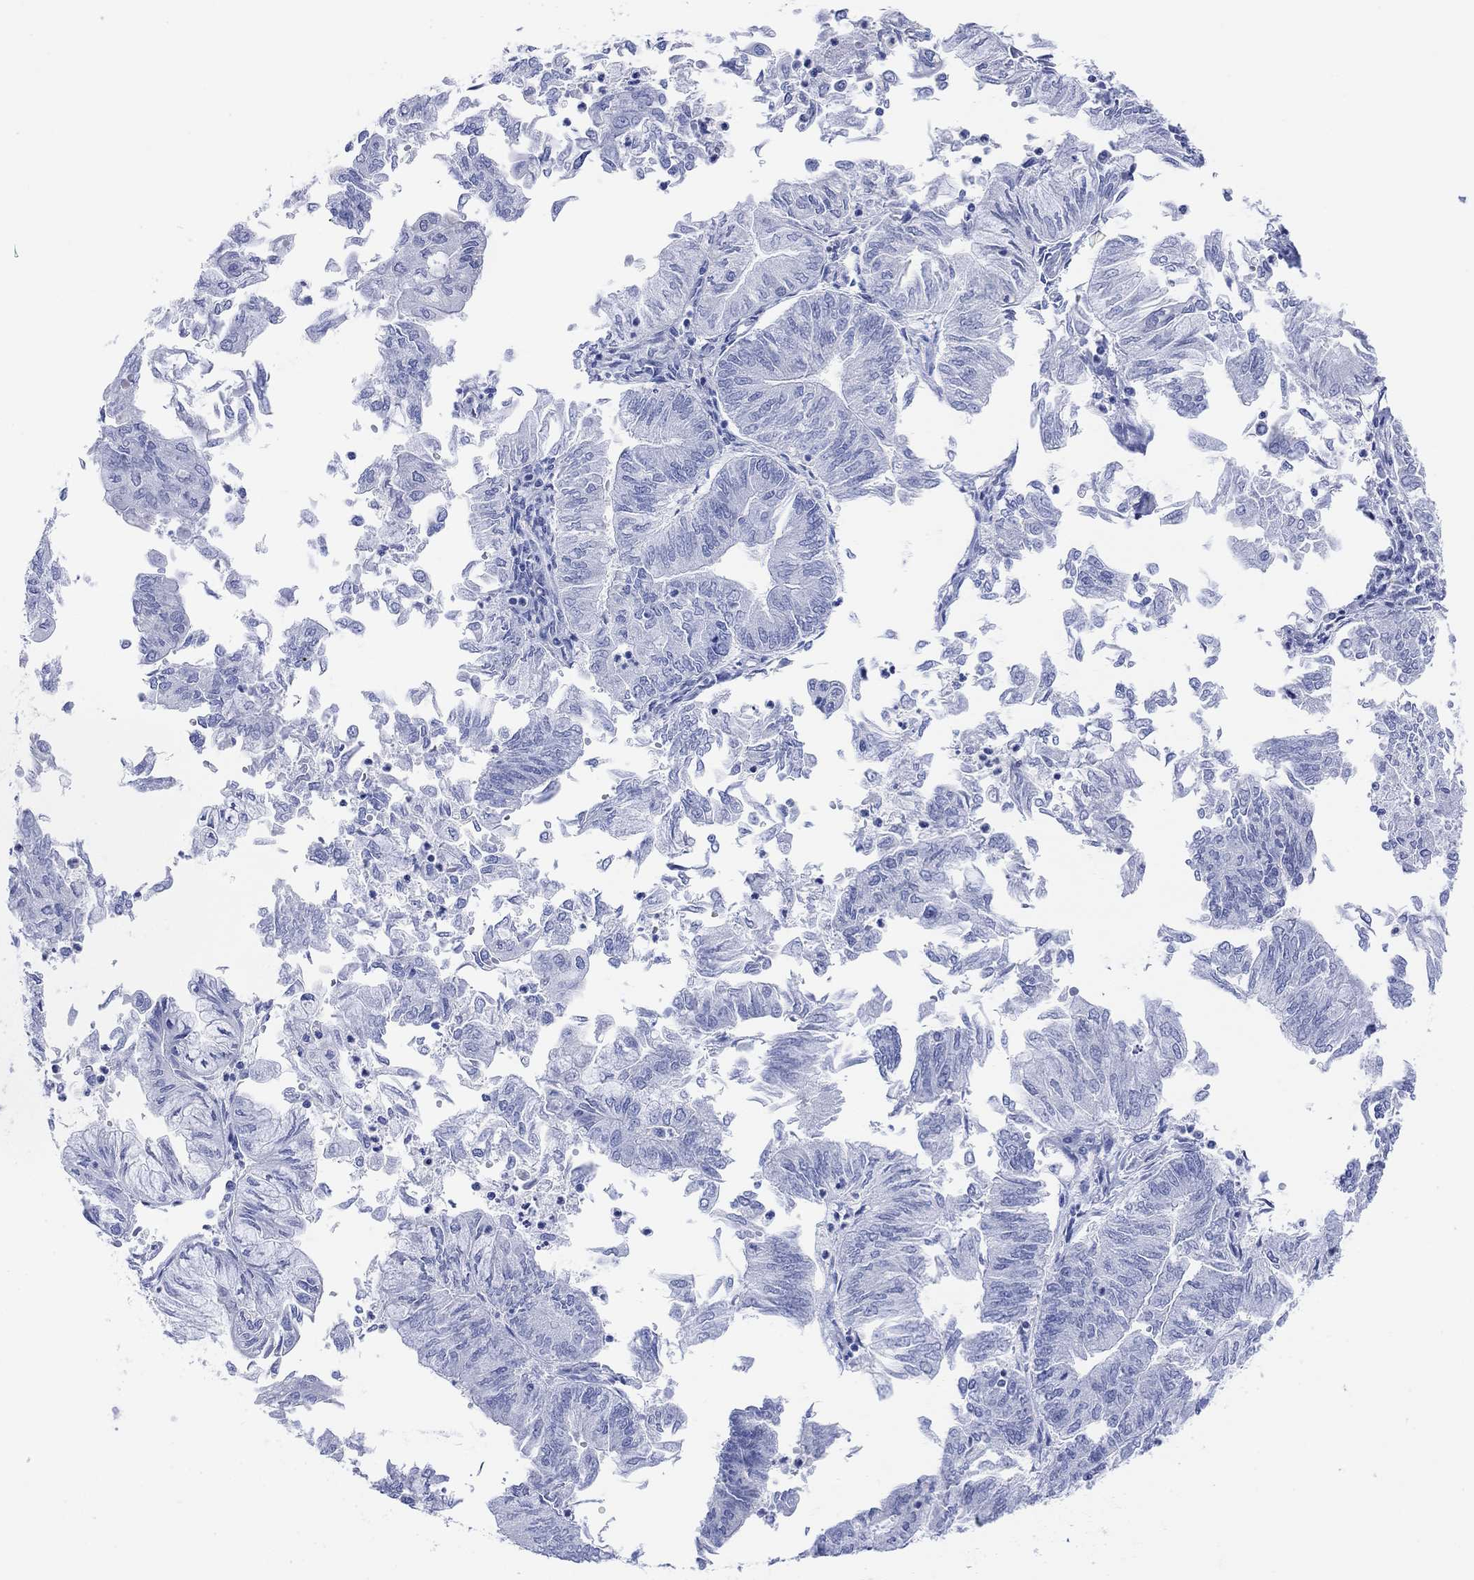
{"staining": {"intensity": "negative", "quantity": "none", "location": "none"}, "tissue": "endometrial cancer", "cell_type": "Tumor cells", "image_type": "cancer", "snomed": [{"axis": "morphology", "description": "Adenocarcinoma, NOS"}, {"axis": "topography", "description": "Endometrium"}], "caption": "IHC image of neoplastic tissue: adenocarcinoma (endometrial) stained with DAB exhibits no significant protein expression in tumor cells.", "gene": "GNG13", "patient": {"sex": "female", "age": 59}}